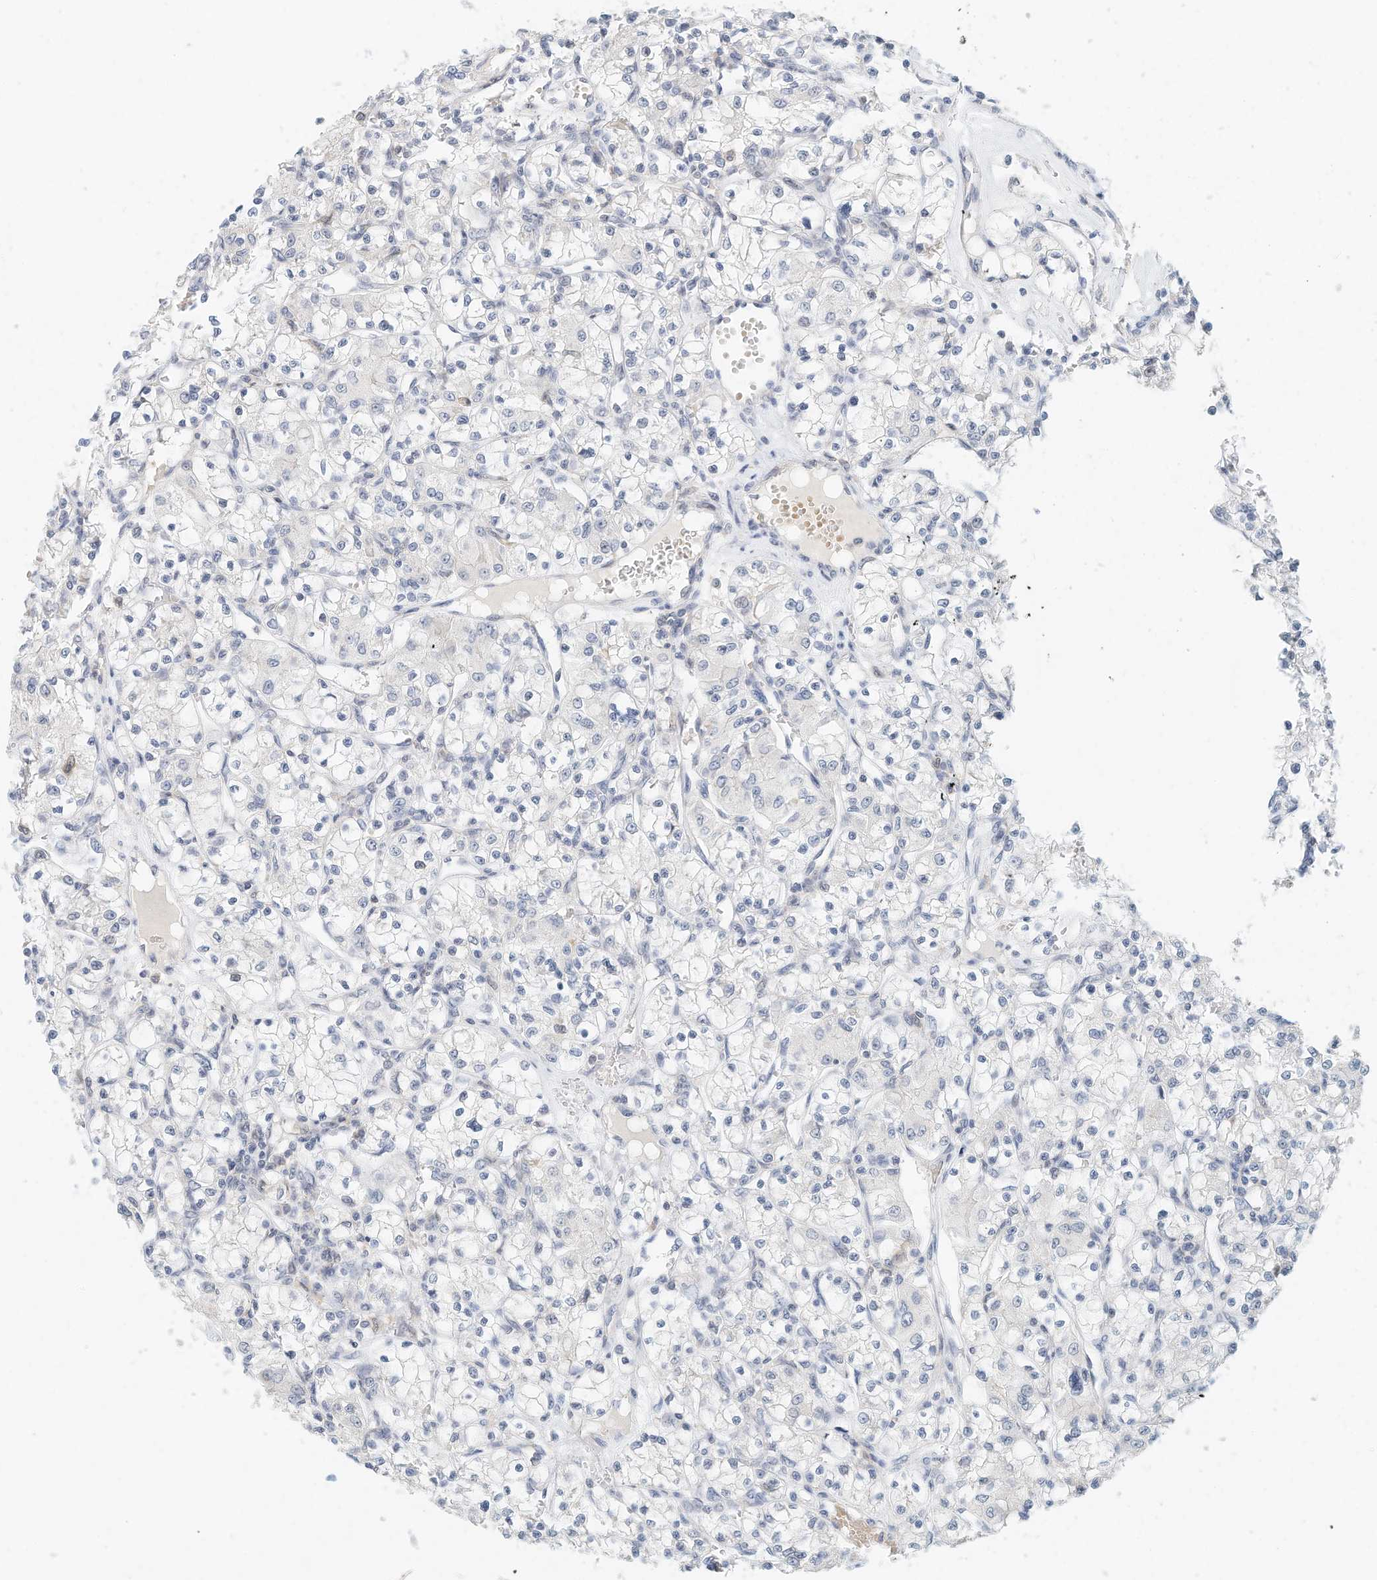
{"staining": {"intensity": "negative", "quantity": "none", "location": "none"}, "tissue": "renal cancer", "cell_type": "Tumor cells", "image_type": "cancer", "snomed": [{"axis": "morphology", "description": "Adenocarcinoma, NOS"}, {"axis": "topography", "description": "Kidney"}], "caption": "High power microscopy photomicrograph of an immunohistochemistry (IHC) histopathology image of renal adenocarcinoma, revealing no significant staining in tumor cells. (Immunohistochemistry, brightfield microscopy, high magnification).", "gene": "MICAL1", "patient": {"sex": "female", "age": 59}}